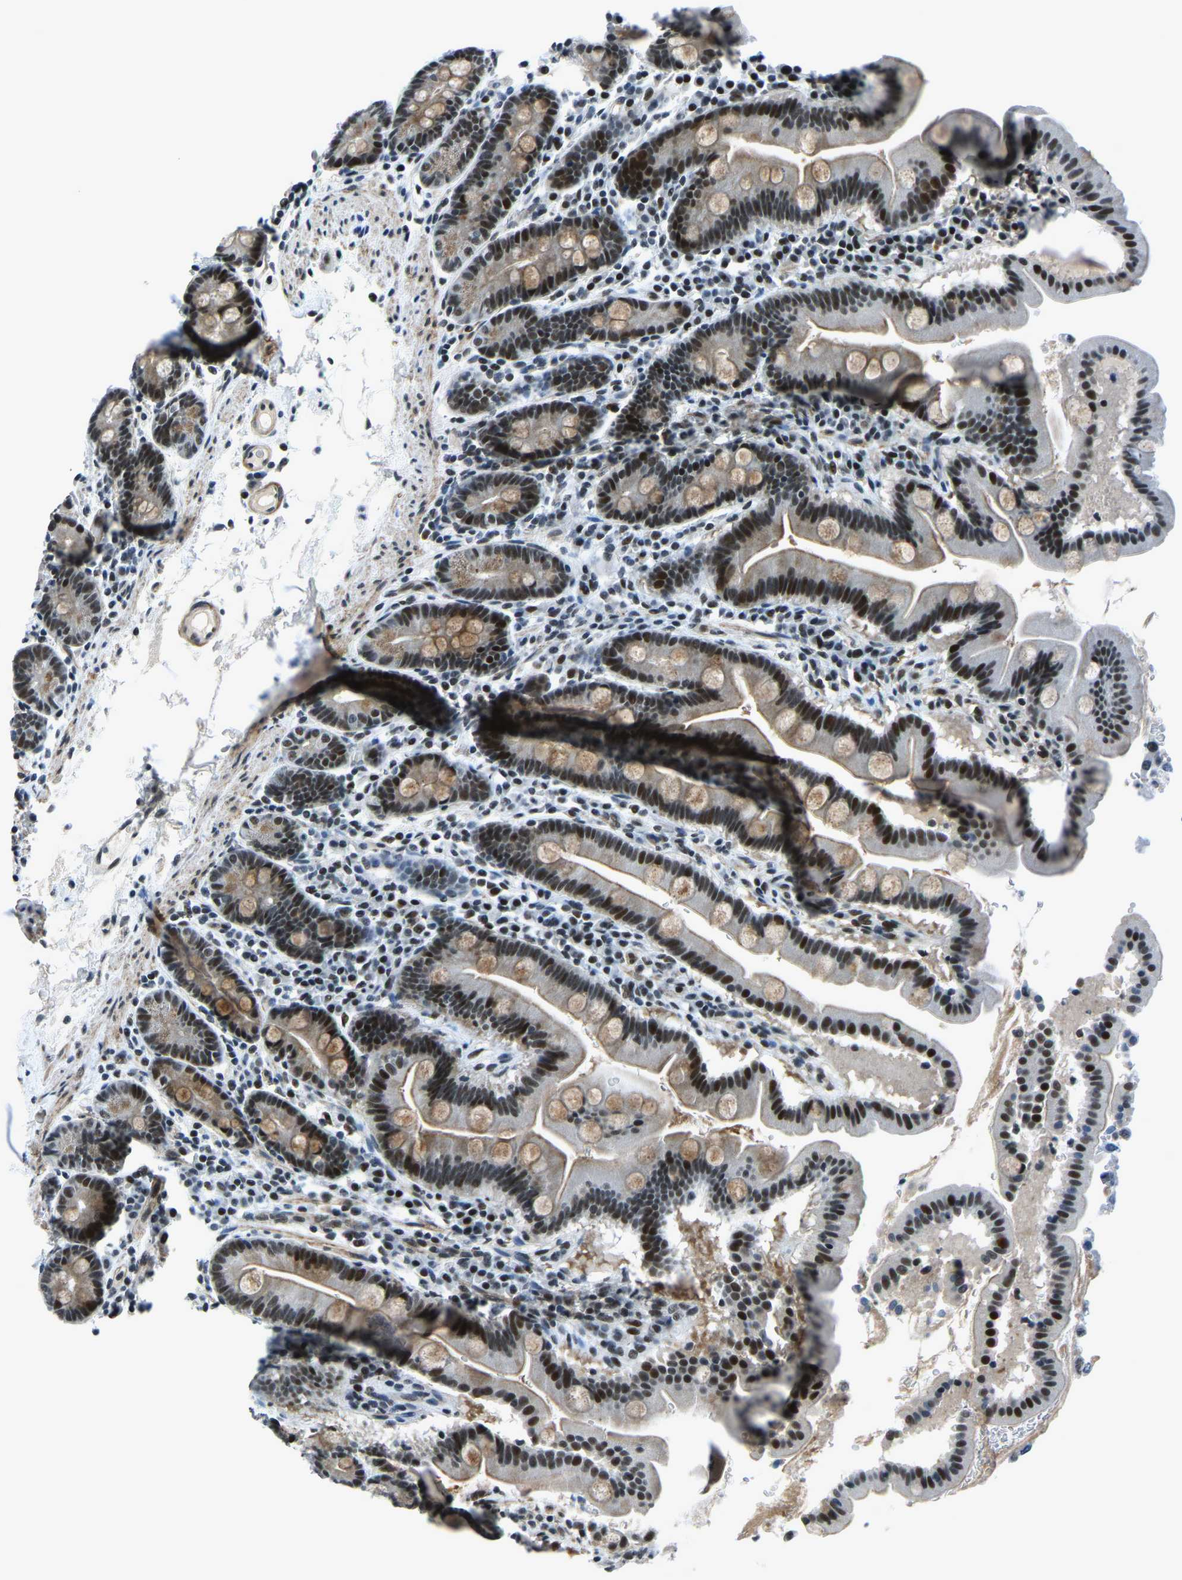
{"staining": {"intensity": "moderate", "quantity": ">75%", "location": "cytoplasmic/membranous,nuclear"}, "tissue": "duodenum", "cell_type": "Glandular cells", "image_type": "normal", "snomed": [{"axis": "morphology", "description": "Normal tissue, NOS"}, {"axis": "topography", "description": "Duodenum"}], "caption": "Moderate cytoplasmic/membranous,nuclear positivity is appreciated in about >75% of glandular cells in unremarkable duodenum.", "gene": "PRCC", "patient": {"sex": "male", "age": 50}}